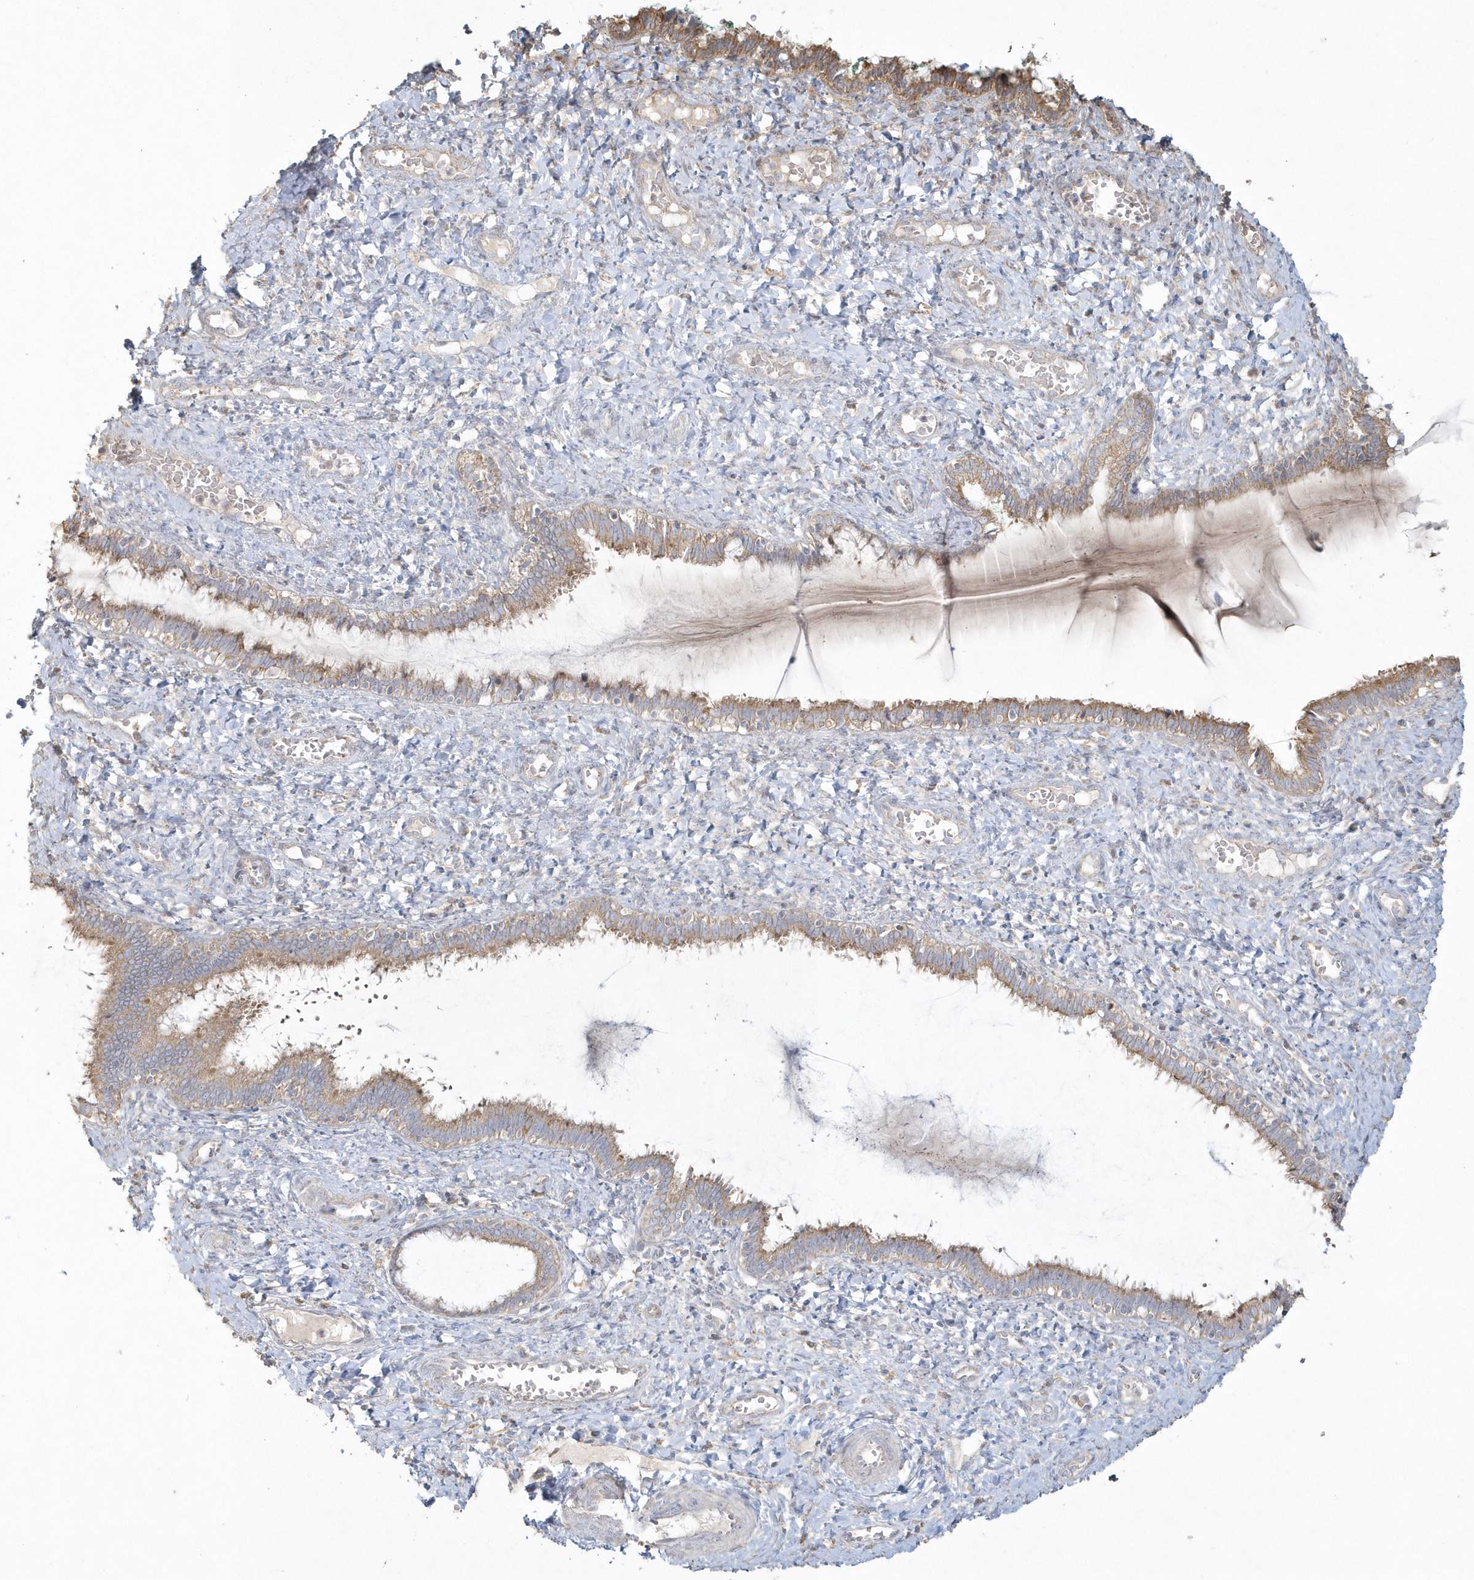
{"staining": {"intensity": "moderate", "quantity": "25%-75%", "location": "cytoplasmic/membranous"}, "tissue": "cervix", "cell_type": "Glandular cells", "image_type": "normal", "snomed": [{"axis": "morphology", "description": "Normal tissue, NOS"}, {"axis": "morphology", "description": "Adenocarcinoma, NOS"}, {"axis": "topography", "description": "Cervix"}], "caption": "An image of human cervix stained for a protein shows moderate cytoplasmic/membranous brown staining in glandular cells. (DAB IHC with brightfield microscopy, high magnification).", "gene": "BLTP3A", "patient": {"sex": "female", "age": 29}}